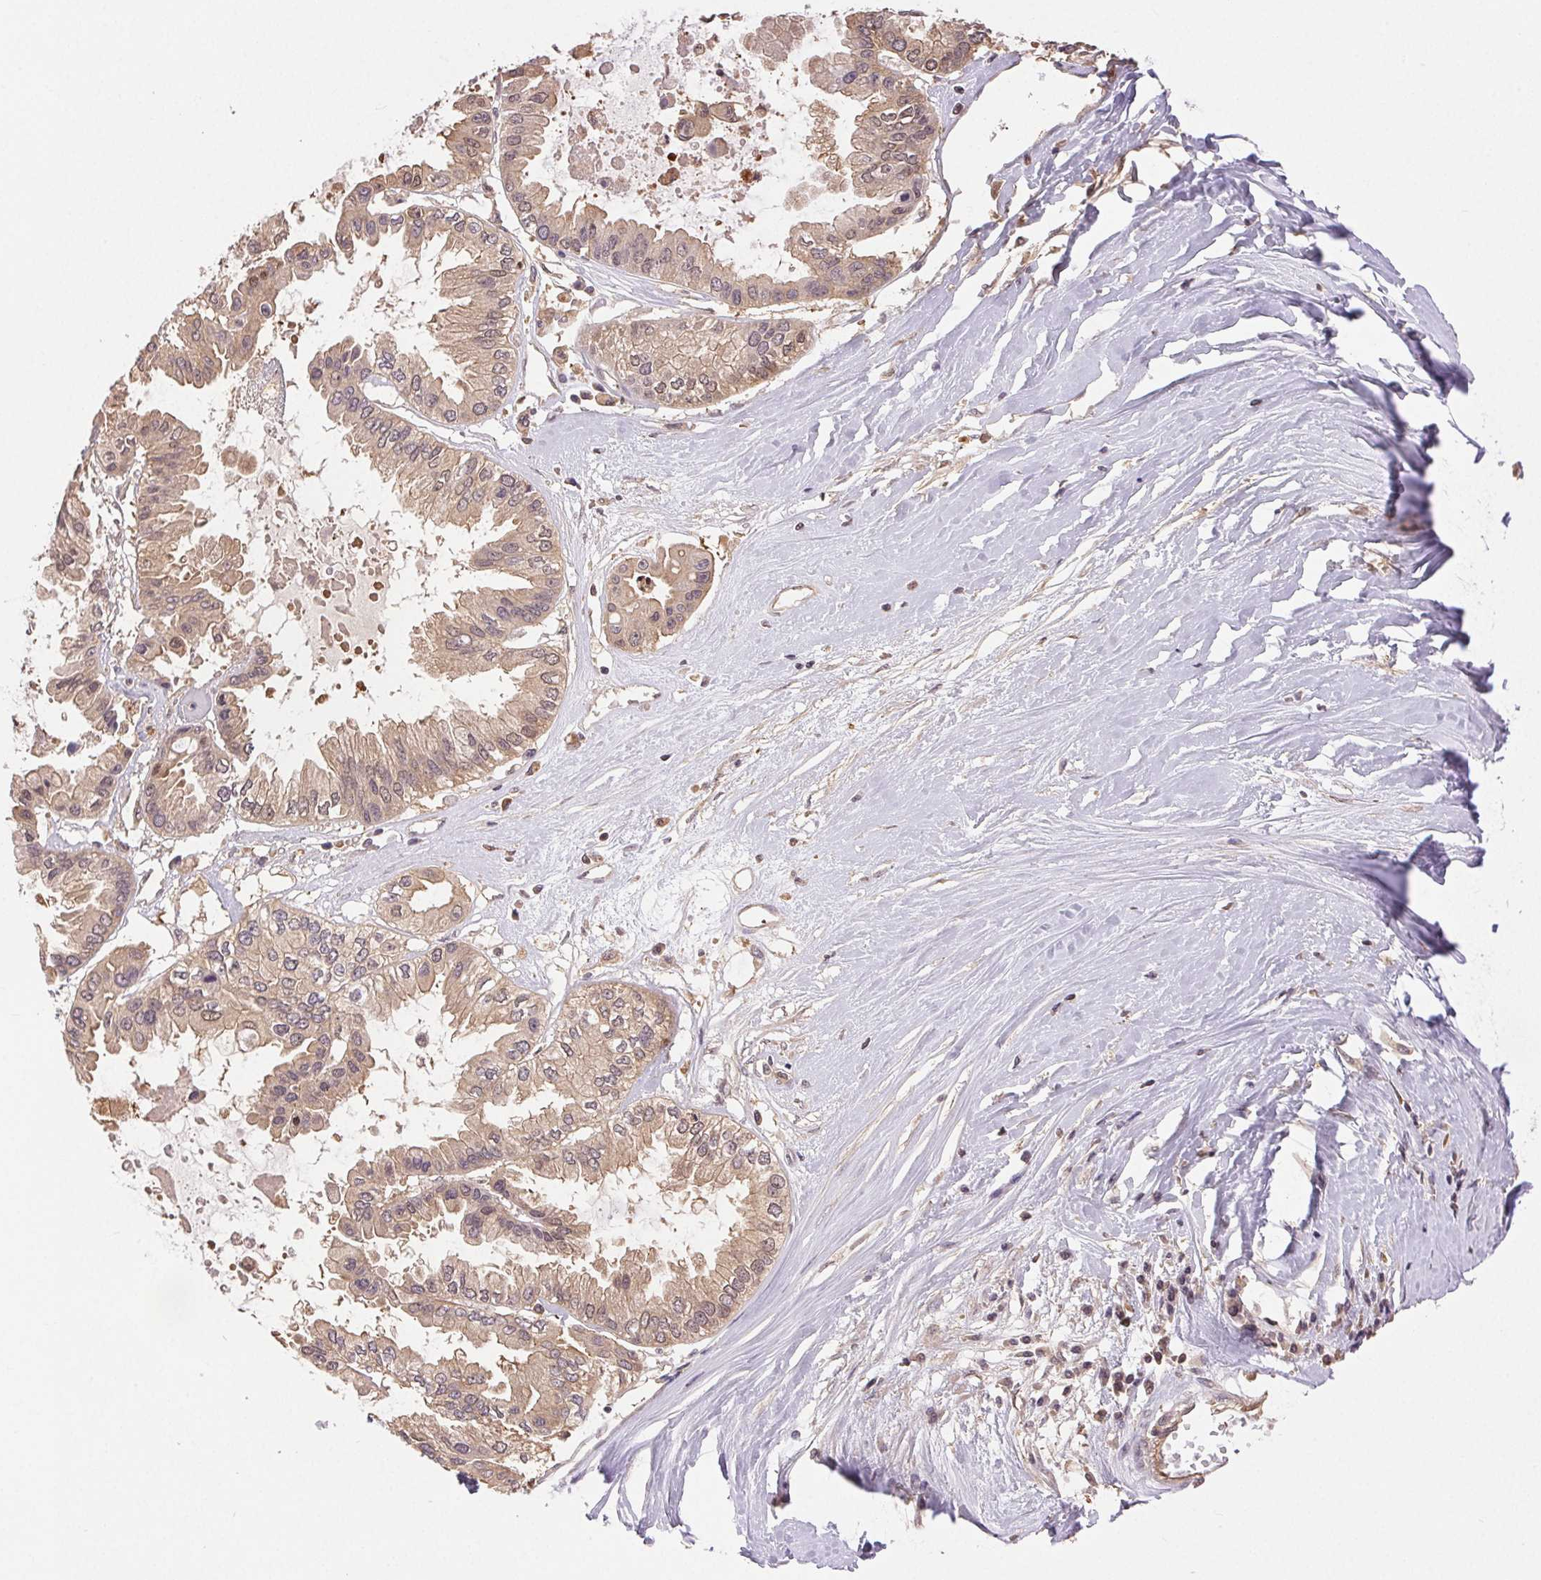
{"staining": {"intensity": "weak", "quantity": ">75%", "location": "cytoplasmic/membranous"}, "tissue": "ovarian cancer", "cell_type": "Tumor cells", "image_type": "cancer", "snomed": [{"axis": "morphology", "description": "Cystadenocarcinoma, serous, NOS"}, {"axis": "topography", "description": "Ovary"}], "caption": "Ovarian cancer stained with DAB IHC shows low levels of weak cytoplasmic/membranous staining in about >75% of tumor cells.", "gene": "GDI2", "patient": {"sex": "female", "age": 56}}